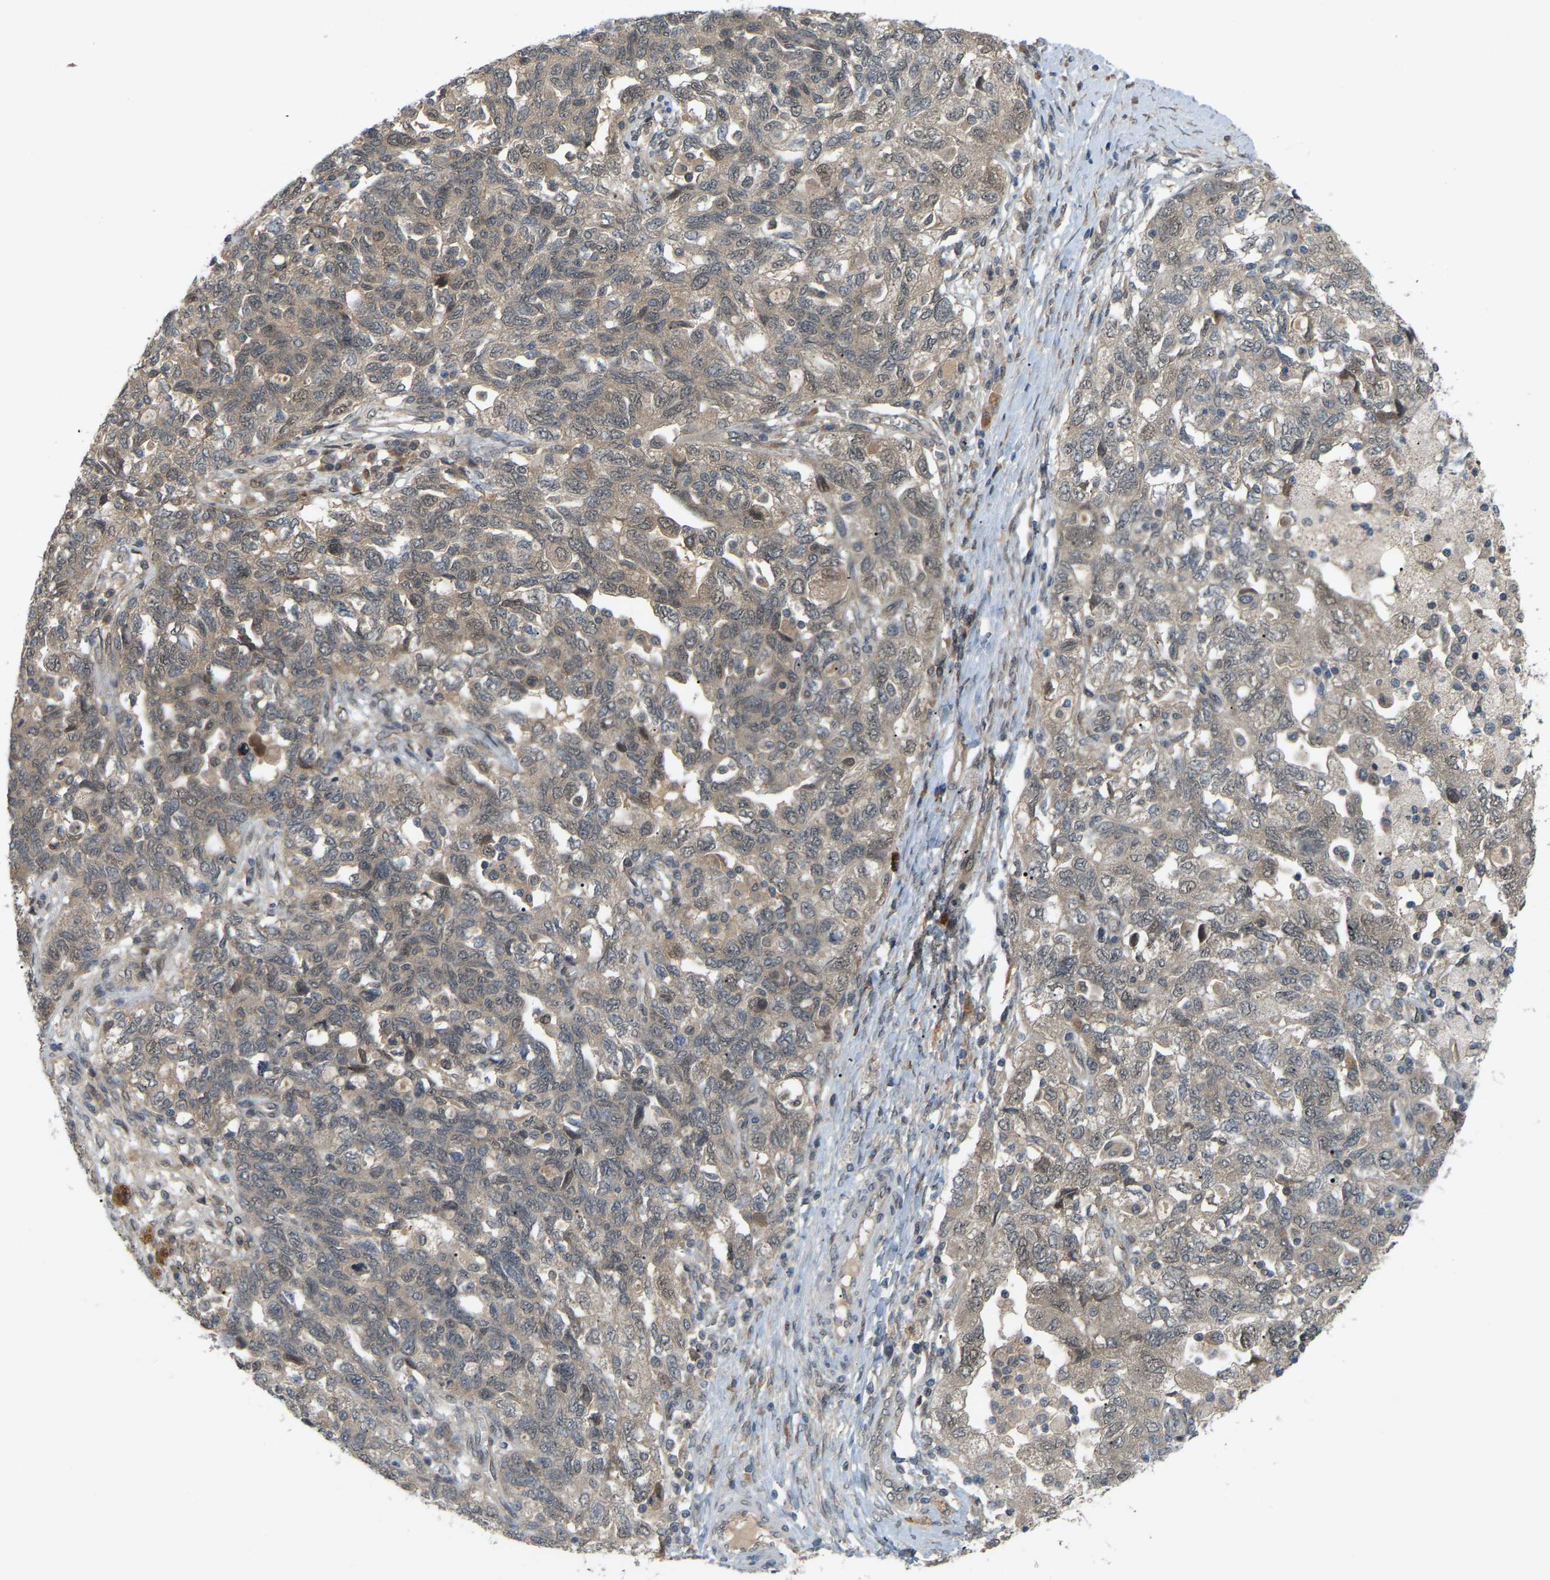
{"staining": {"intensity": "weak", "quantity": ">75%", "location": "cytoplasmic/membranous"}, "tissue": "ovarian cancer", "cell_type": "Tumor cells", "image_type": "cancer", "snomed": [{"axis": "morphology", "description": "Carcinoma, NOS"}, {"axis": "morphology", "description": "Cystadenocarcinoma, serous, NOS"}, {"axis": "topography", "description": "Ovary"}], "caption": "Human ovarian carcinoma stained for a protein (brown) shows weak cytoplasmic/membranous positive expression in approximately >75% of tumor cells.", "gene": "CROT", "patient": {"sex": "female", "age": 69}}